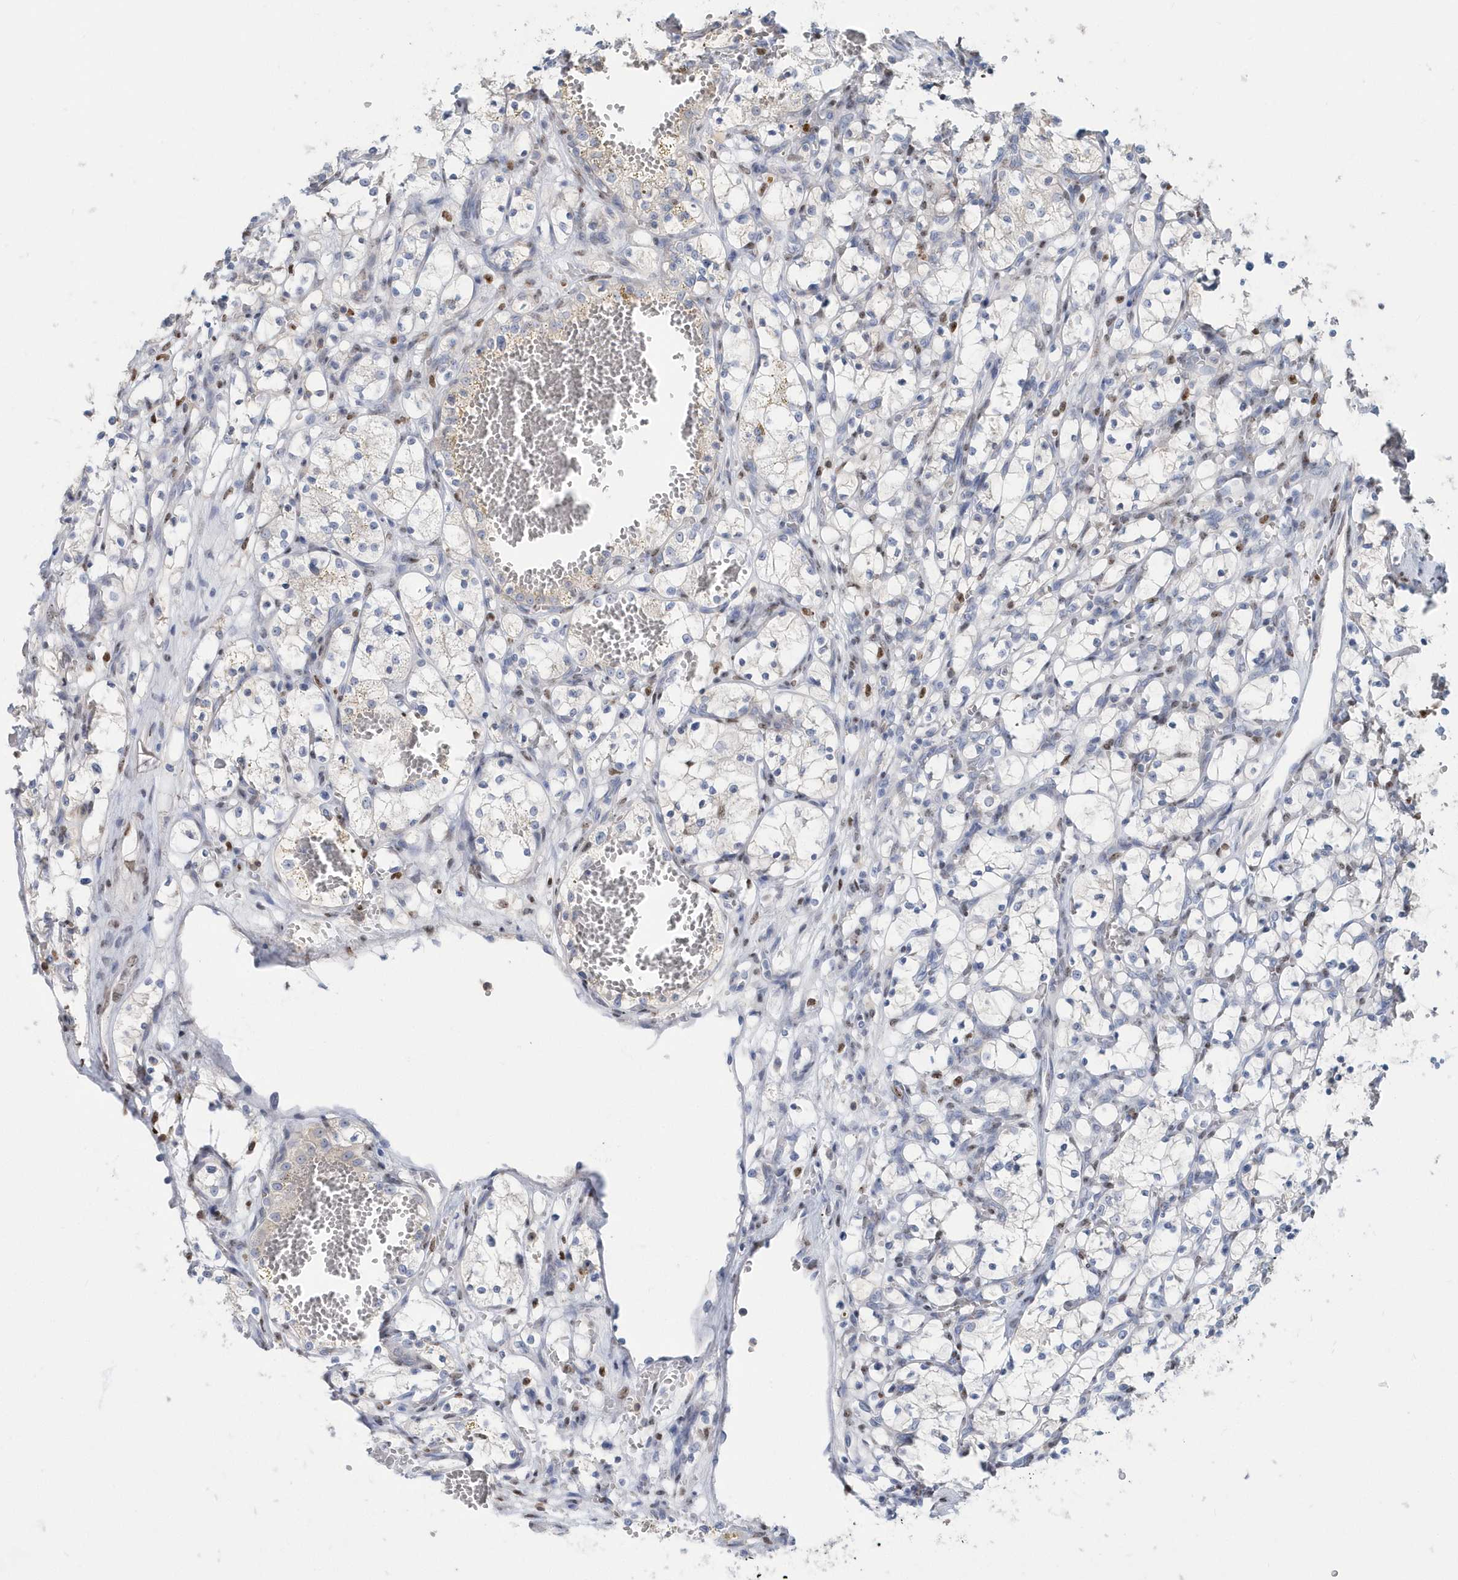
{"staining": {"intensity": "moderate", "quantity": "<25%", "location": "nuclear"}, "tissue": "renal cancer", "cell_type": "Tumor cells", "image_type": "cancer", "snomed": [{"axis": "morphology", "description": "Adenocarcinoma, NOS"}, {"axis": "topography", "description": "Kidney"}], "caption": "Renal cancer stained with a brown dye displays moderate nuclear positive staining in approximately <25% of tumor cells.", "gene": "MACROH2A2", "patient": {"sex": "female", "age": 69}}